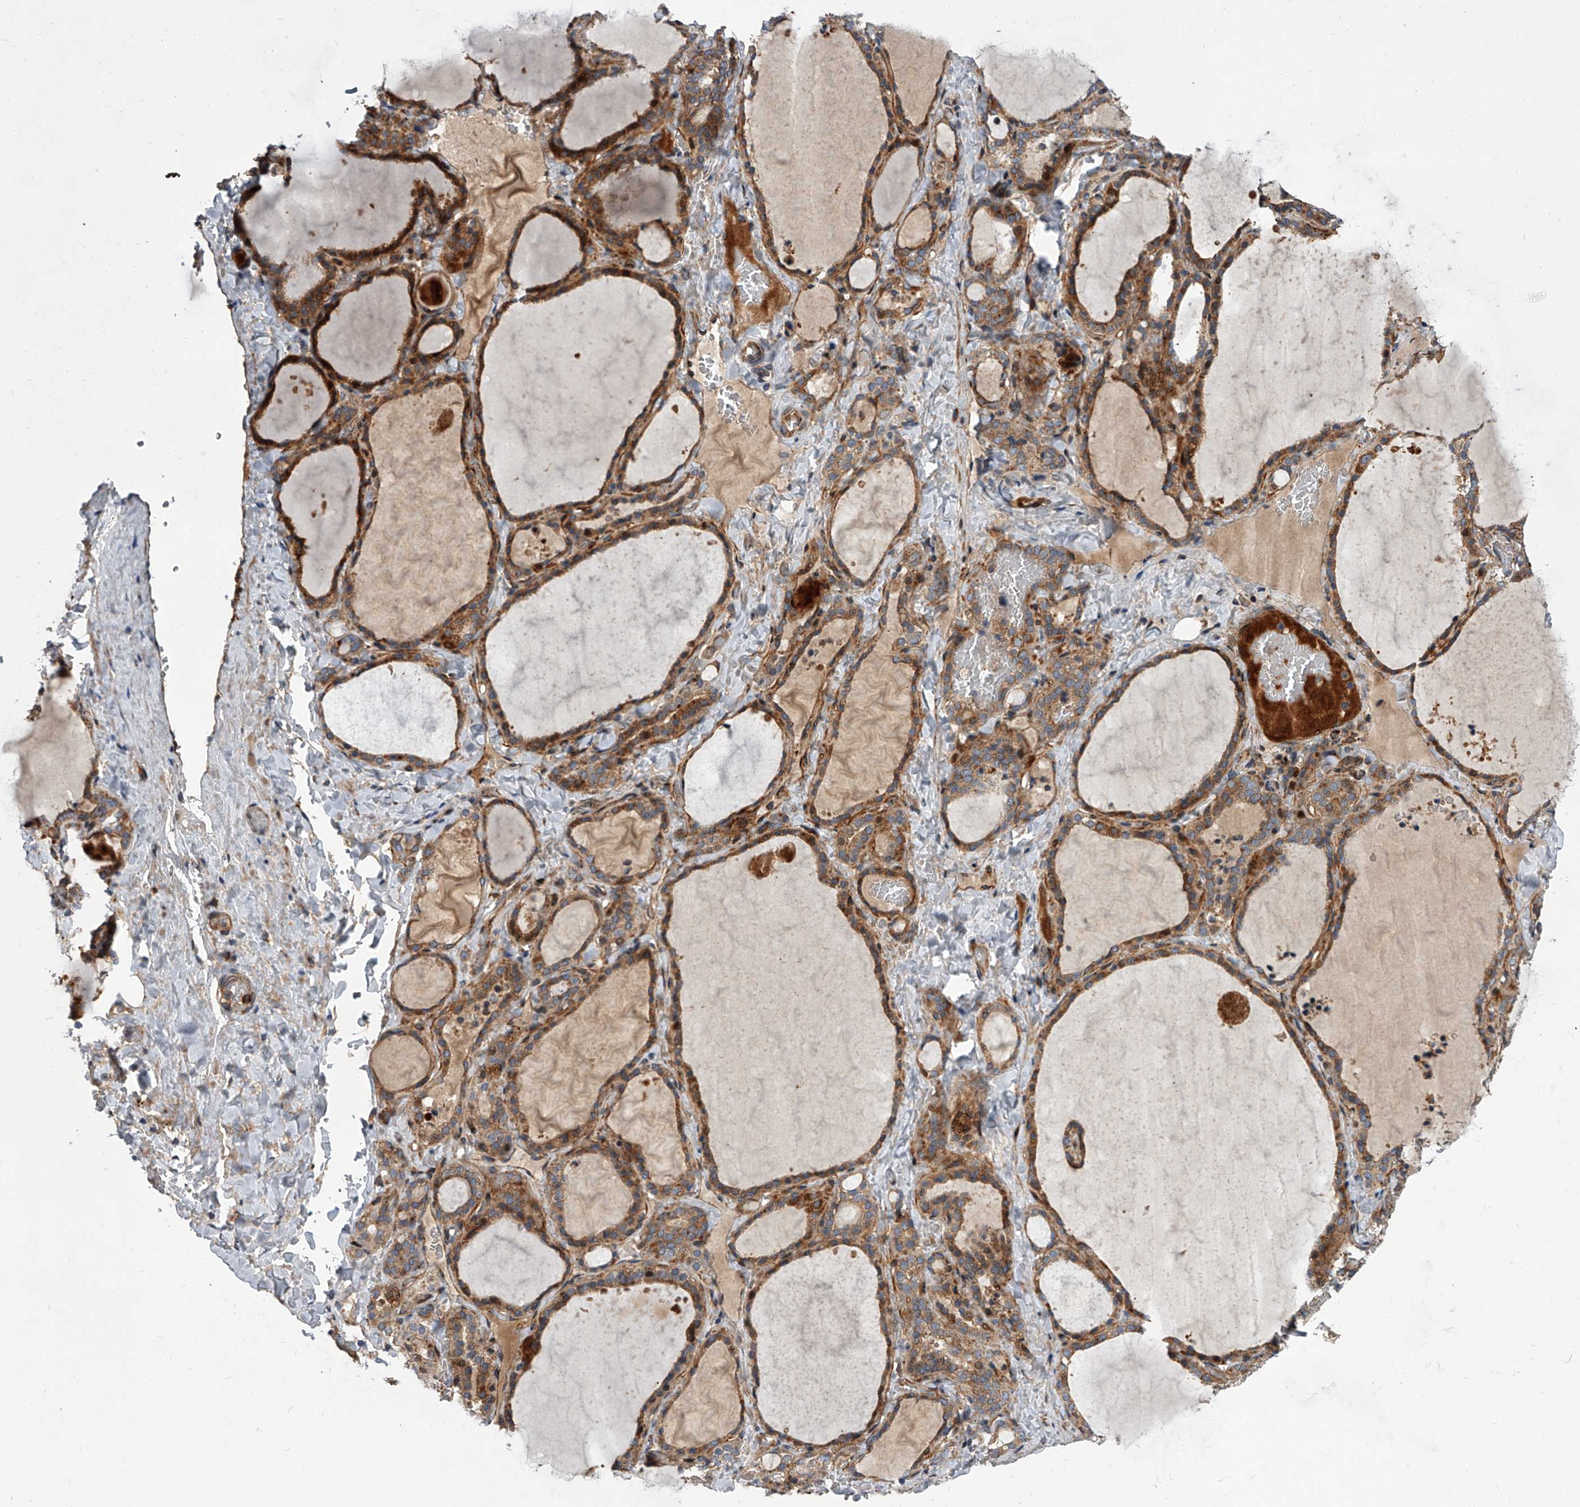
{"staining": {"intensity": "moderate", "quantity": ">75%", "location": "cytoplasmic/membranous"}, "tissue": "thyroid gland", "cell_type": "Glandular cells", "image_type": "normal", "snomed": [{"axis": "morphology", "description": "Normal tissue, NOS"}, {"axis": "topography", "description": "Thyroid gland"}], "caption": "This histopathology image shows immunohistochemistry (IHC) staining of normal human thyroid gland, with medium moderate cytoplasmic/membranous staining in about >75% of glandular cells.", "gene": "USP47", "patient": {"sex": "female", "age": 22}}